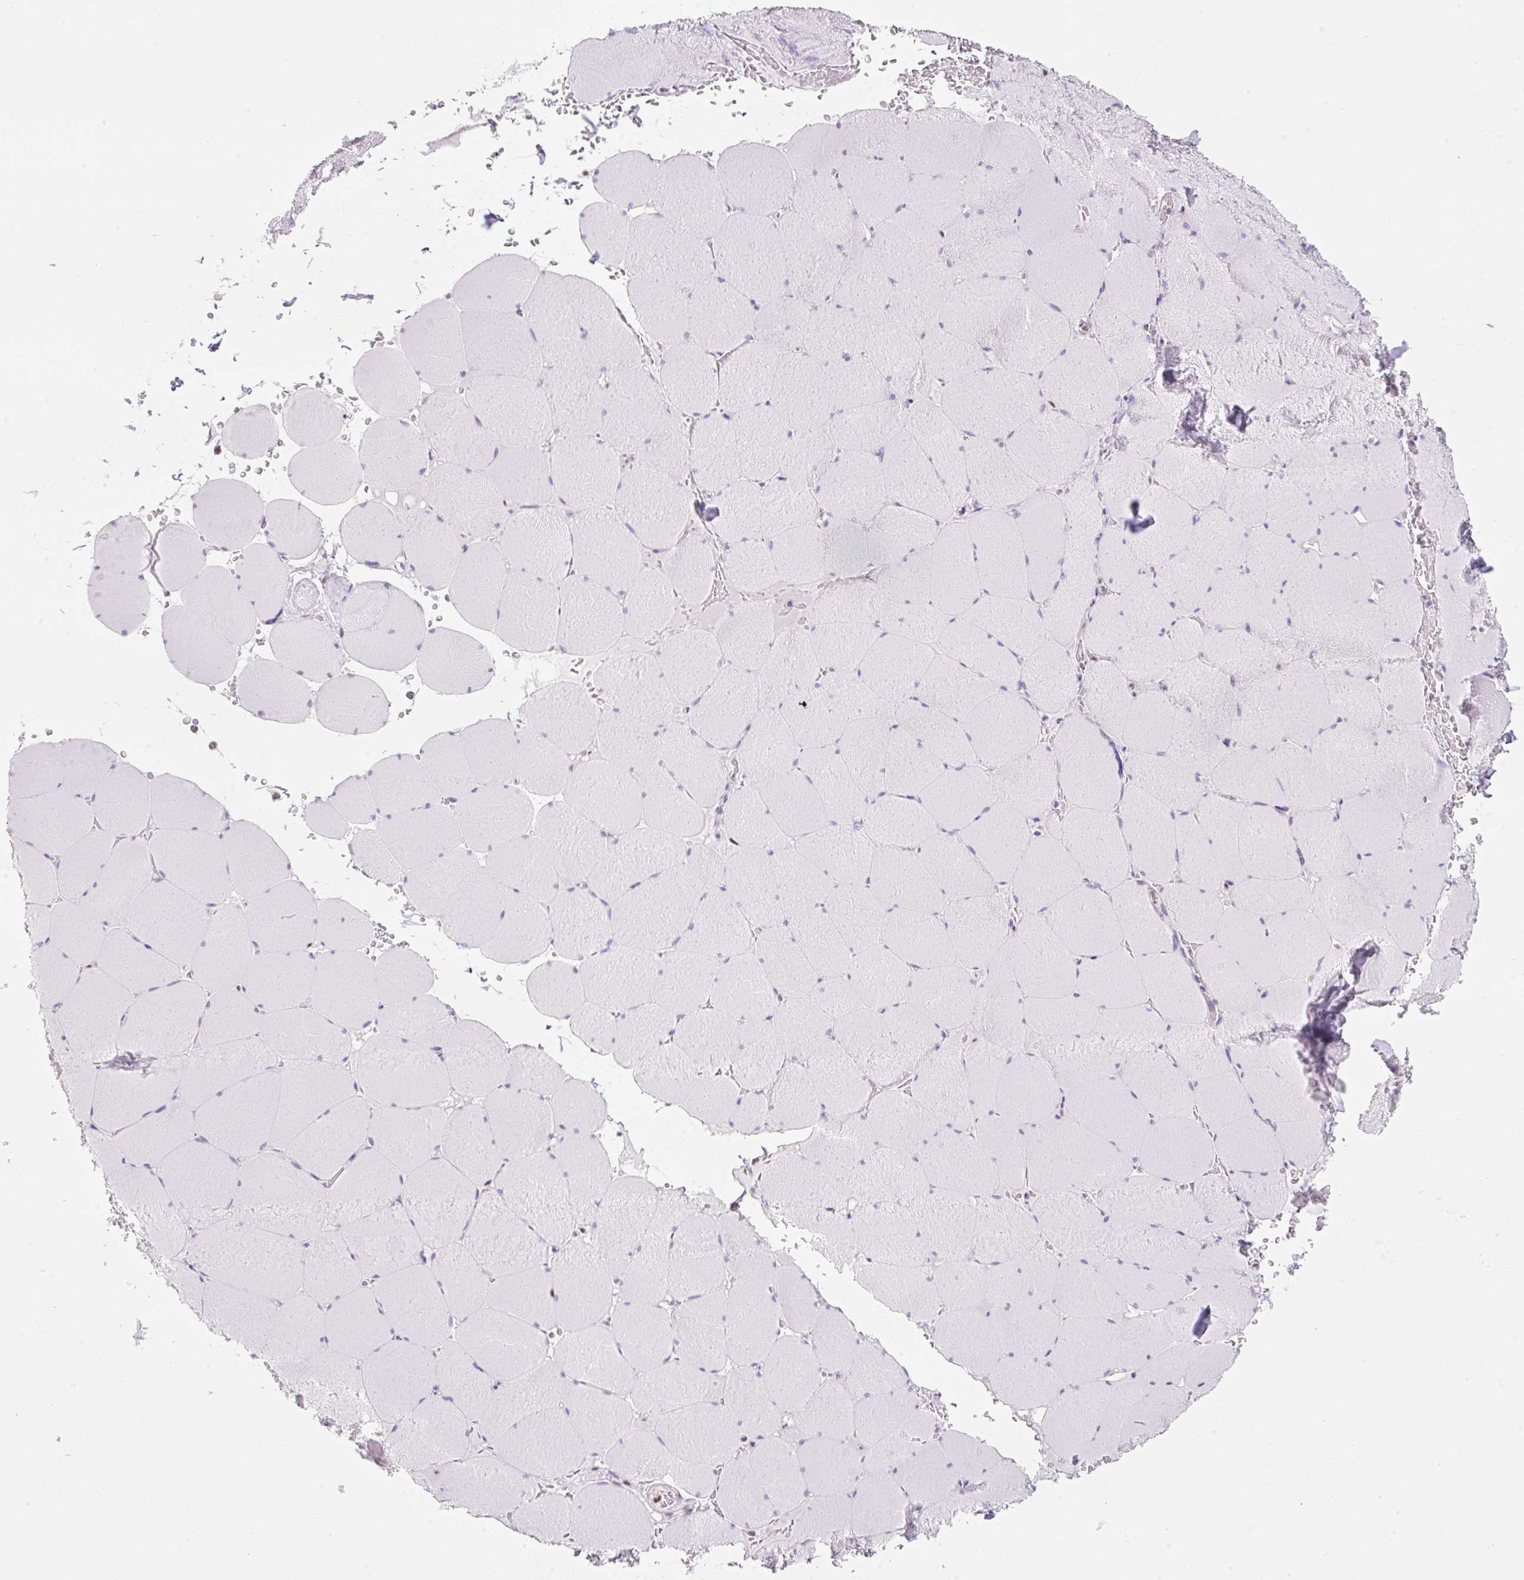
{"staining": {"intensity": "negative", "quantity": "none", "location": "none"}, "tissue": "skeletal muscle", "cell_type": "Myocytes", "image_type": "normal", "snomed": [{"axis": "morphology", "description": "Normal tissue, NOS"}, {"axis": "topography", "description": "Skeletal muscle"}, {"axis": "topography", "description": "Head-Neck"}], "caption": "Myocytes show no significant expression in normal skeletal muscle. (DAB immunohistochemistry, high magnification).", "gene": "TLE3", "patient": {"sex": "male", "age": 66}}